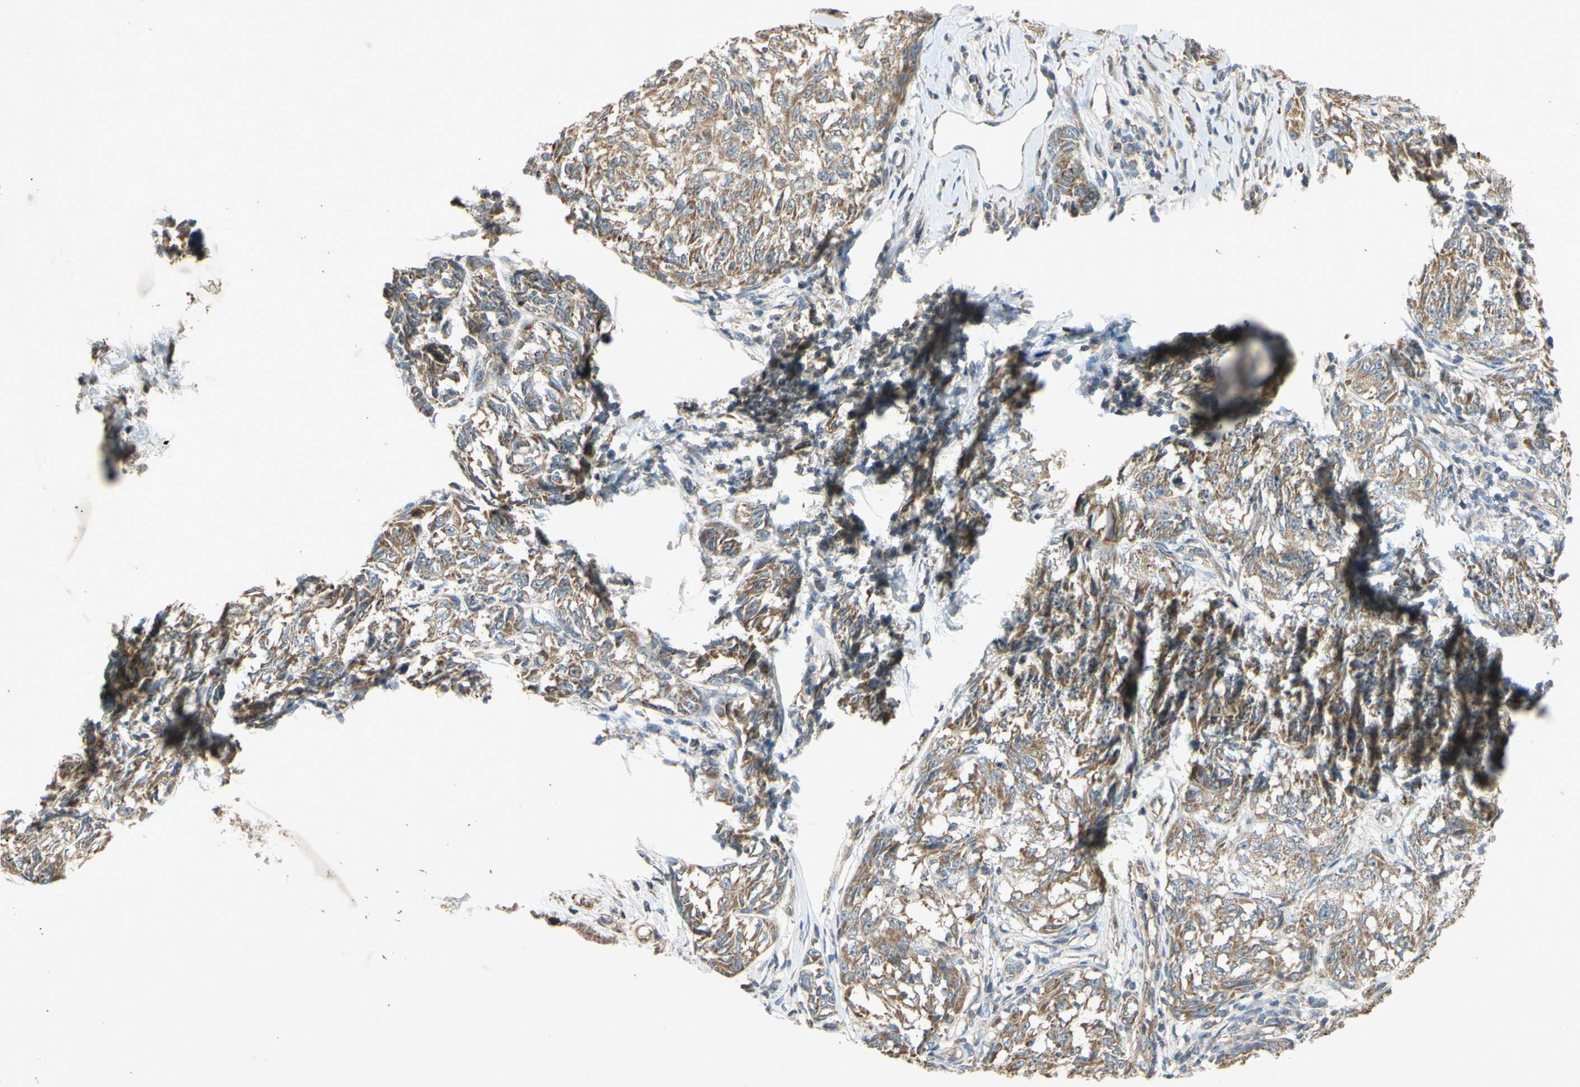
{"staining": {"intensity": "moderate", "quantity": ">75%", "location": "cytoplasmic/membranous"}, "tissue": "melanoma", "cell_type": "Tumor cells", "image_type": "cancer", "snomed": [{"axis": "morphology", "description": "Malignant melanoma, NOS"}, {"axis": "topography", "description": "Skin"}], "caption": "Human malignant melanoma stained with a protein marker reveals moderate staining in tumor cells.", "gene": "PARD6A", "patient": {"sex": "female", "age": 64}}